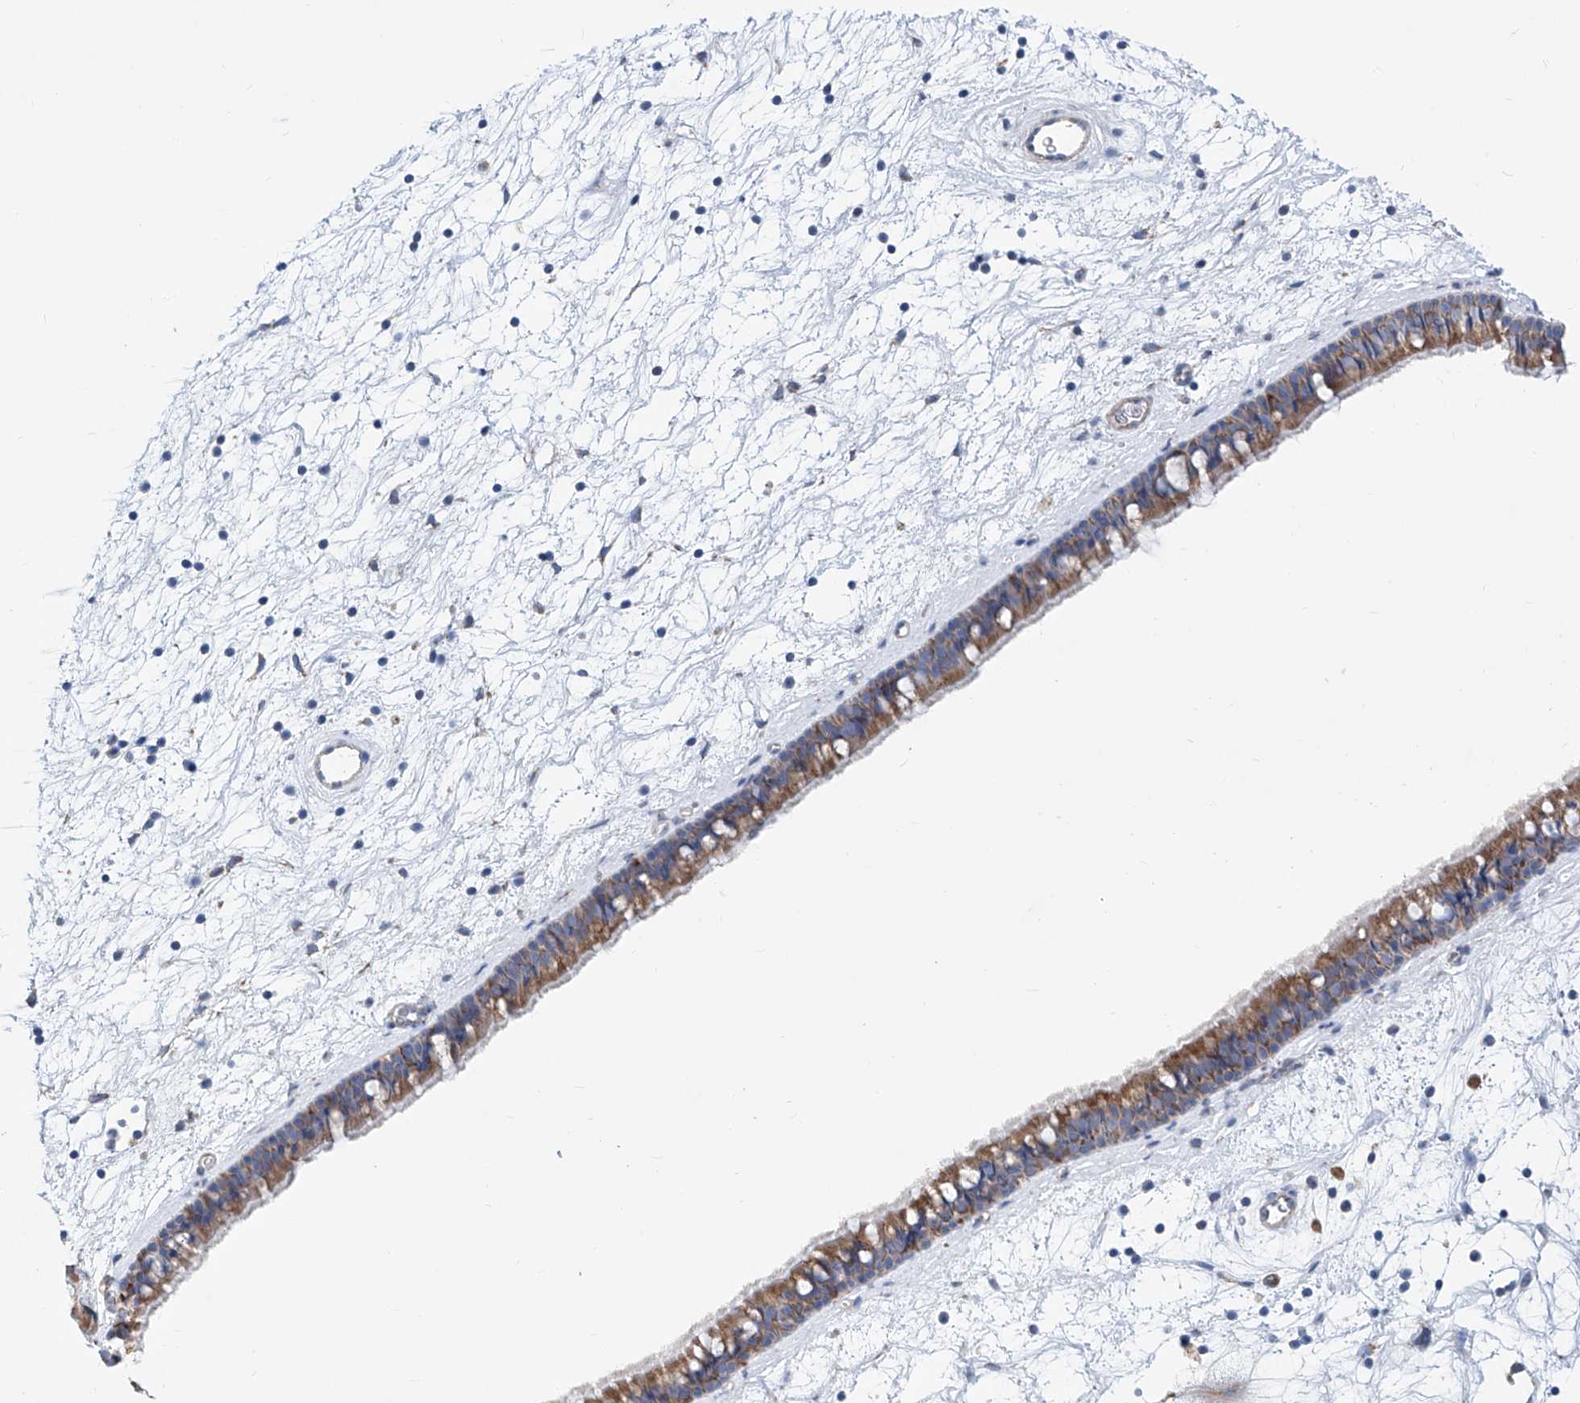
{"staining": {"intensity": "moderate", "quantity": ">75%", "location": "cytoplasmic/membranous"}, "tissue": "nasopharynx", "cell_type": "Respiratory epithelial cells", "image_type": "normal", "snomed": [{"axis": "morphology", "description": "Normal tissue, NOS"}, {"axis": "topography", "description": "Nasopharynx"}], "caption": "Nasopharynx stained with immunohistochemistry shows moderate cytoplasmic/membranous staining in about >75% of respiratory epithelial cells.", "gene": "MAD2L1", "patient": {"sex": "male", "age": 64}}